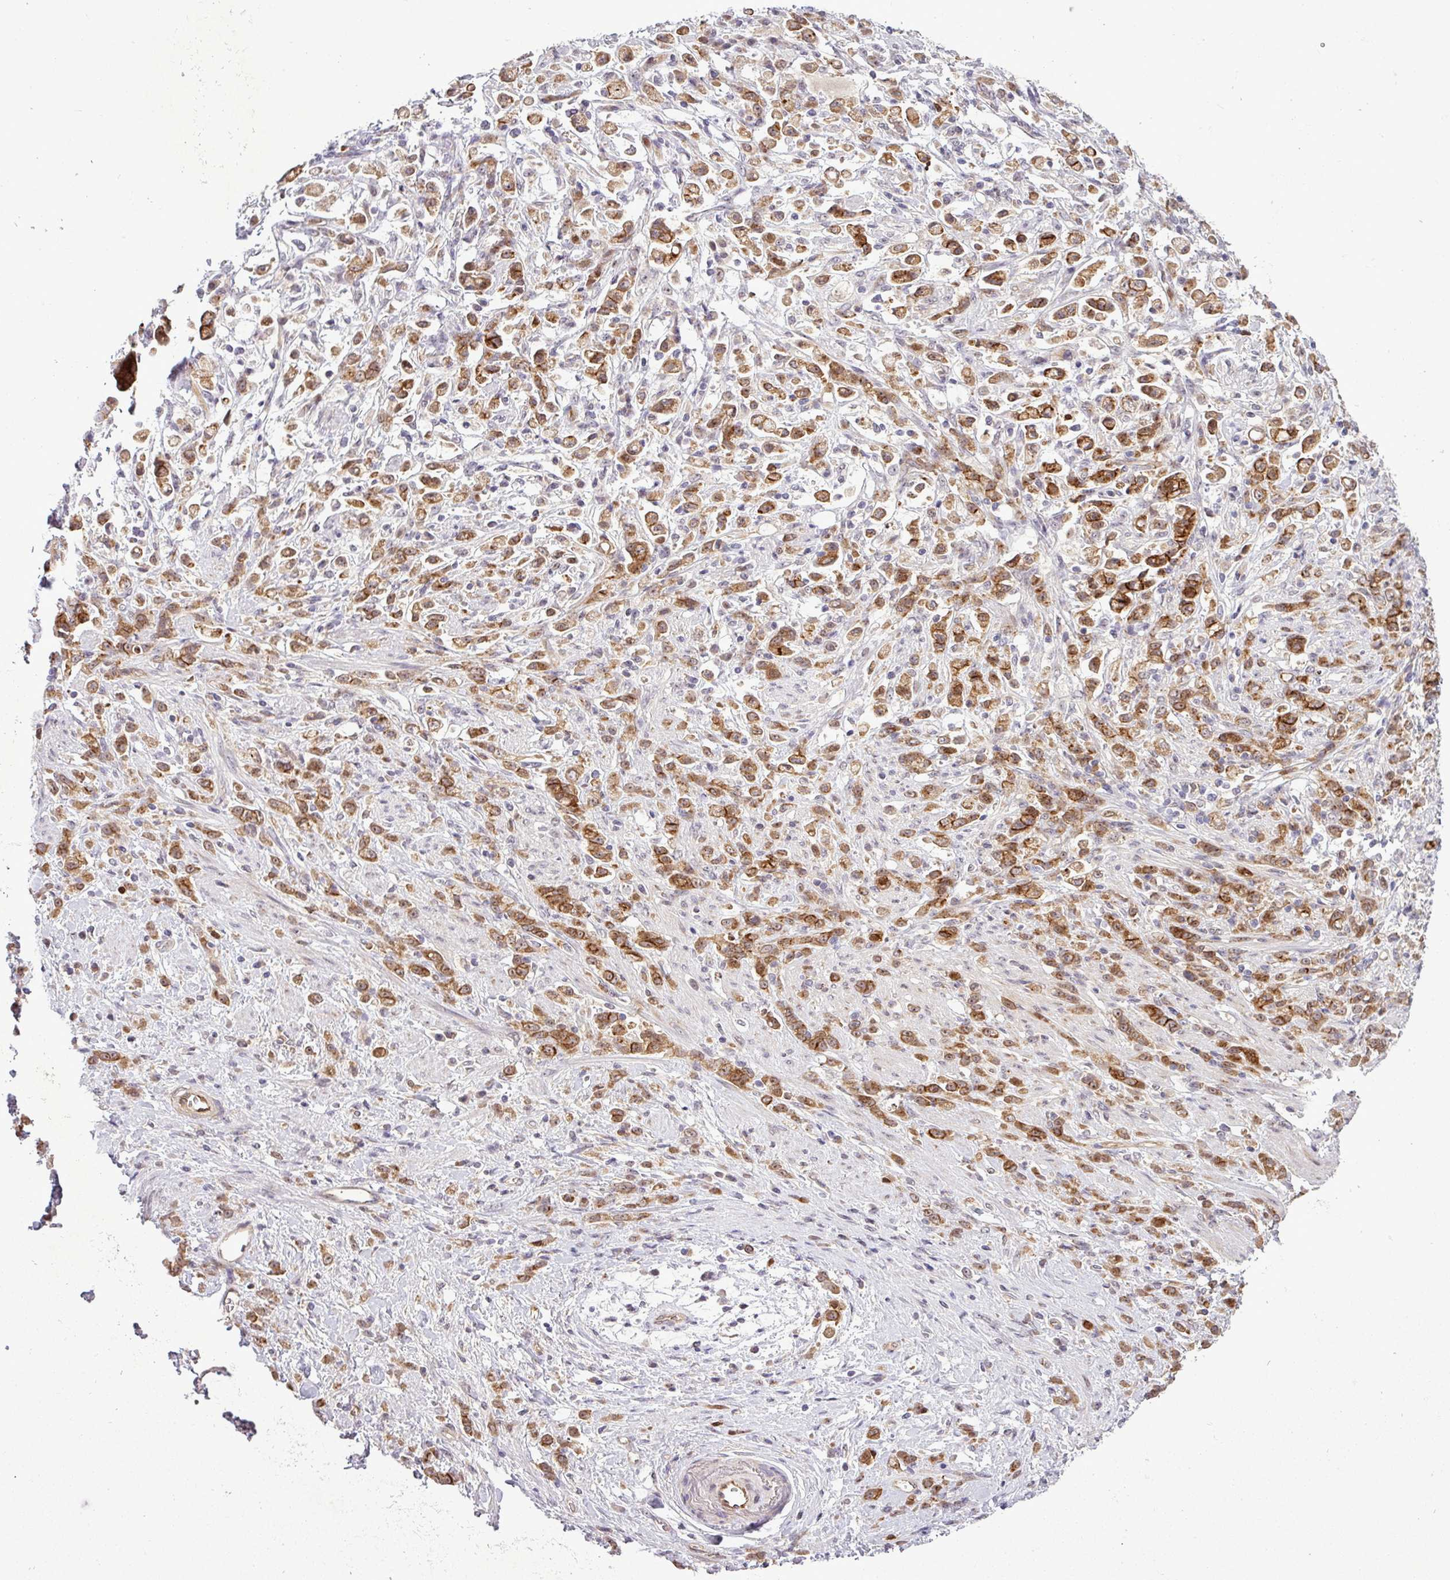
{"staining": {"intensity": "moderate", "quantity": ">75%", "location": "cytoplasmic/membranous"}, "tissue": "stomach cancer", "cell_type": "Tumor cells", "image_type": "cancer", "snomed": [{"axis": "morphology", "description": "Adenocarcinoma, NOS"}, {"axis": "topography", "description": "Stomach"}], "caption": "Protein expression analysis of human adenocarcinoma (stomach) reveals moderate cytoplasmic/membranous expression in approximately >75% of tumor cells. The staining was performed using DAB to visualize the protein expression in brown, while the nuclei were stained in blue with hematoxylin (Magnification: 20x).", "gene": "PCDH1", "patient": {"sex": "female", "age": 60}}